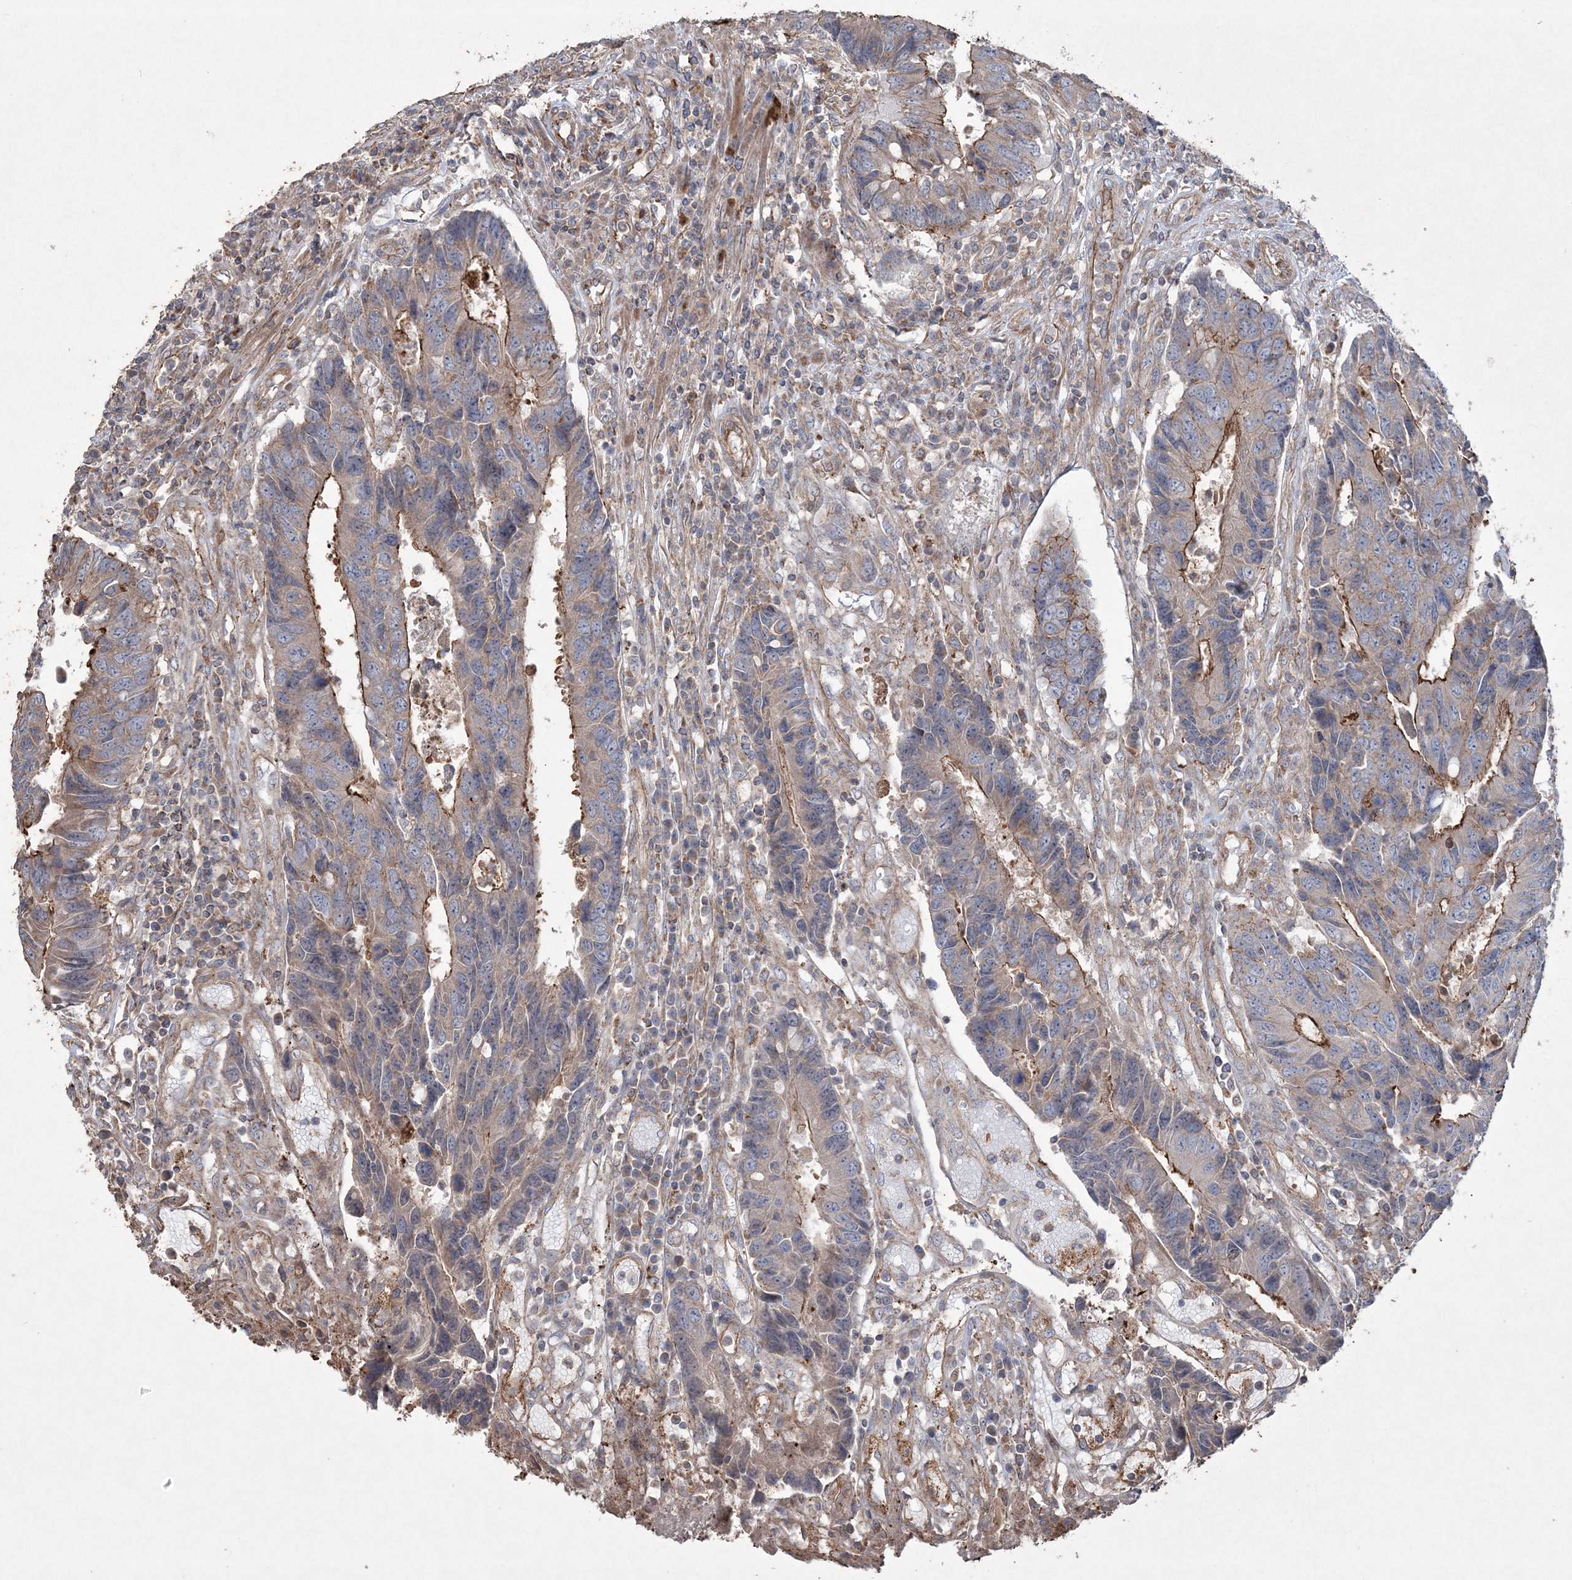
{"staining": {"intensity": "weak", "quantity": ">75%", "location": "cytoplasmic/membranous"}, "tissue": "colorectal cancer", "cell_type": "Tumor cells", "image_type": "cancer", "snomed": [{"axis": "morphology", "description": "Adenocarcinoma, NOS"}, {"axis": "topography", "description": "Rectum"}], "caption": "Colorectal adenocarcinoma was stained to show a protein in brown. There is low levels of weak cytoplasmic/membranous staining in about >75% of tumor cells.", "gene": "TTC7A", "patient": {"sex": "male", "age": 84}}